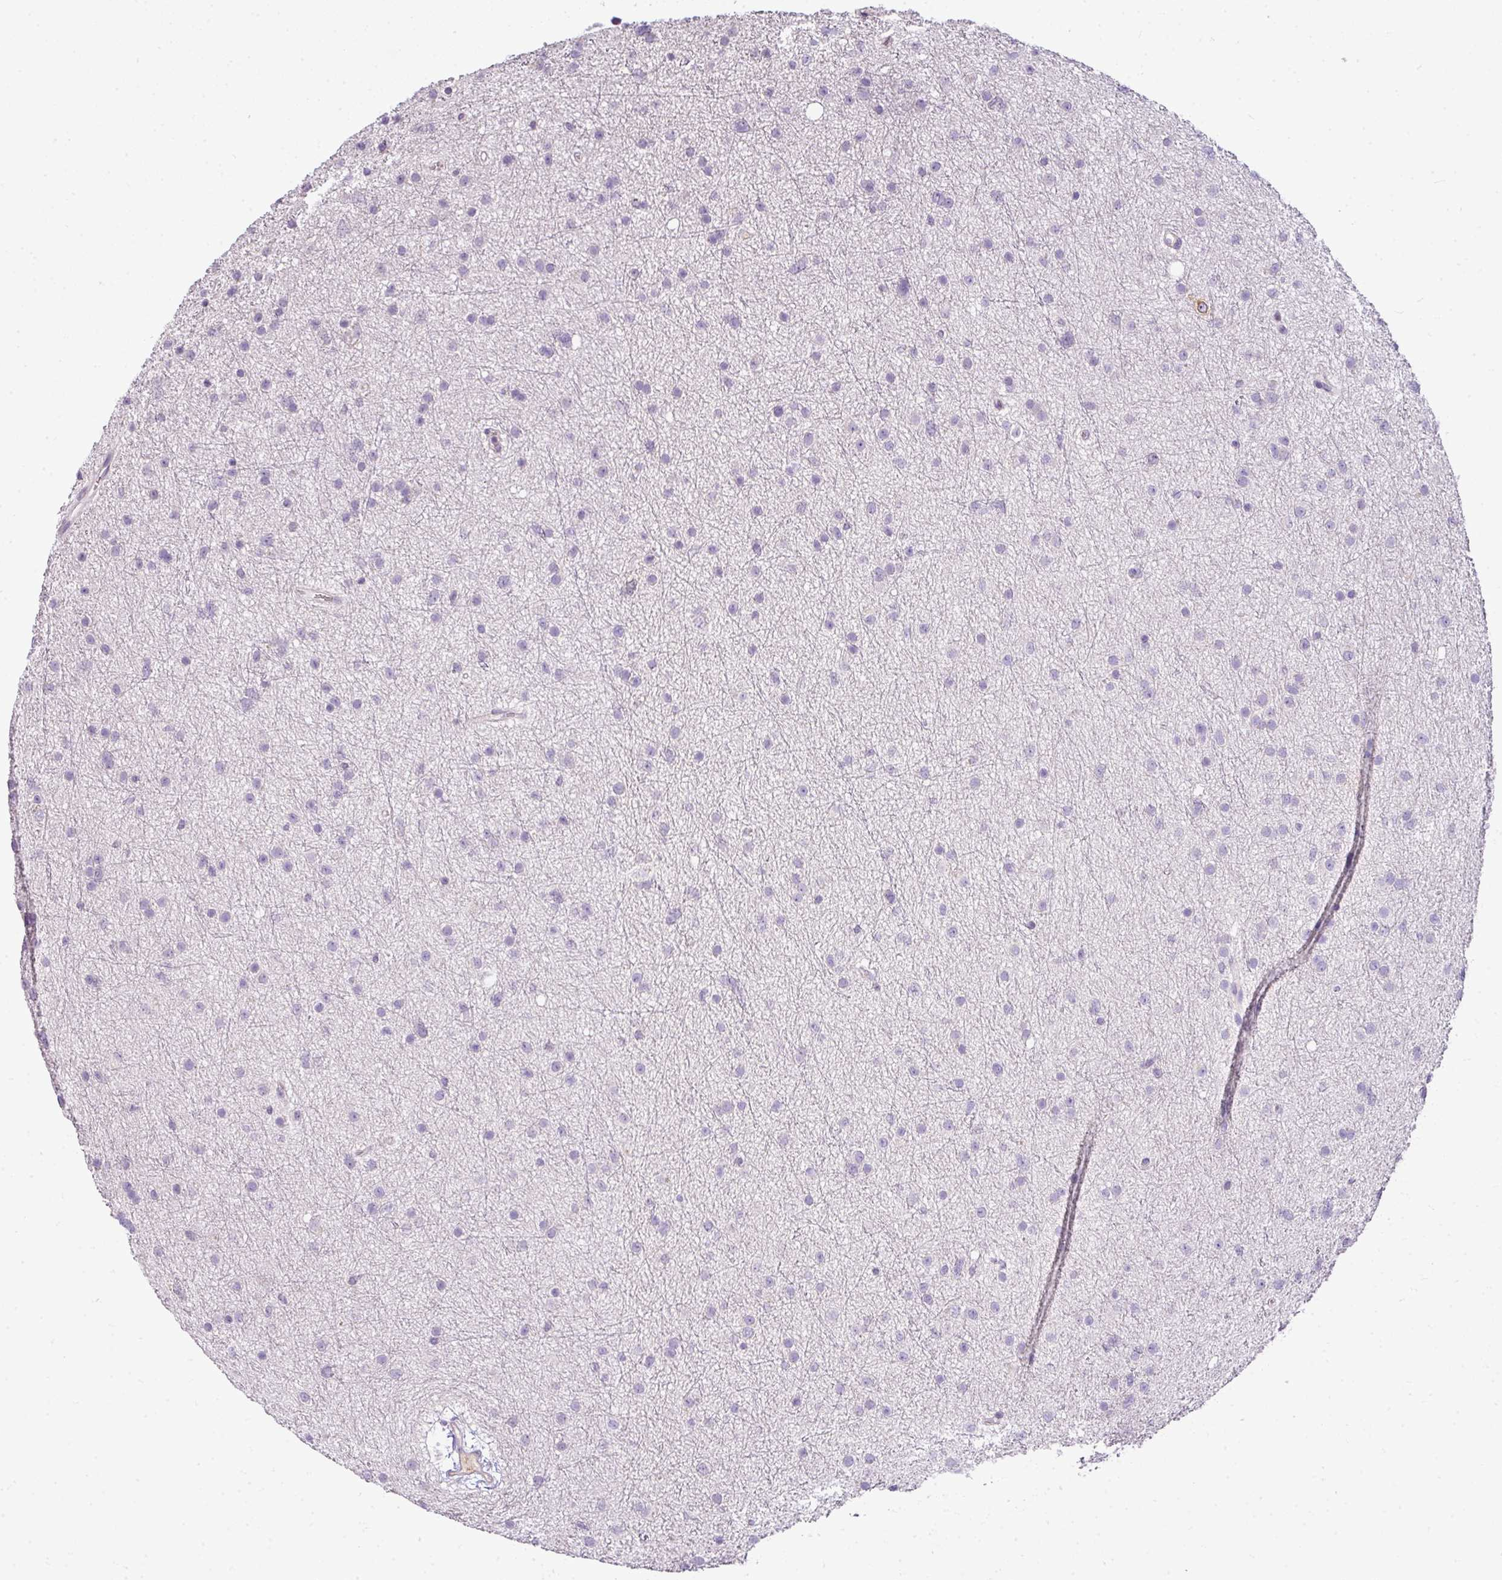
{"staining": {"intensity": "negative", "quantity": "none", "location": "none"}, "tissue": "glioma", "cell_type": "Tumor cells", "image_type": "cancer", "snomed": [{"axis": "morphology", "description": "Glioma, malignant, Low grade"}, {"axis": "topography", "description": "Cerebral cortex"}], "caption": "An image of low-grade glioma (malignant) stained for a protein demonstrates no brown staining in tumor cells.", "gene": "TEX30", "patient": {"sex": "female", "age": 39}}